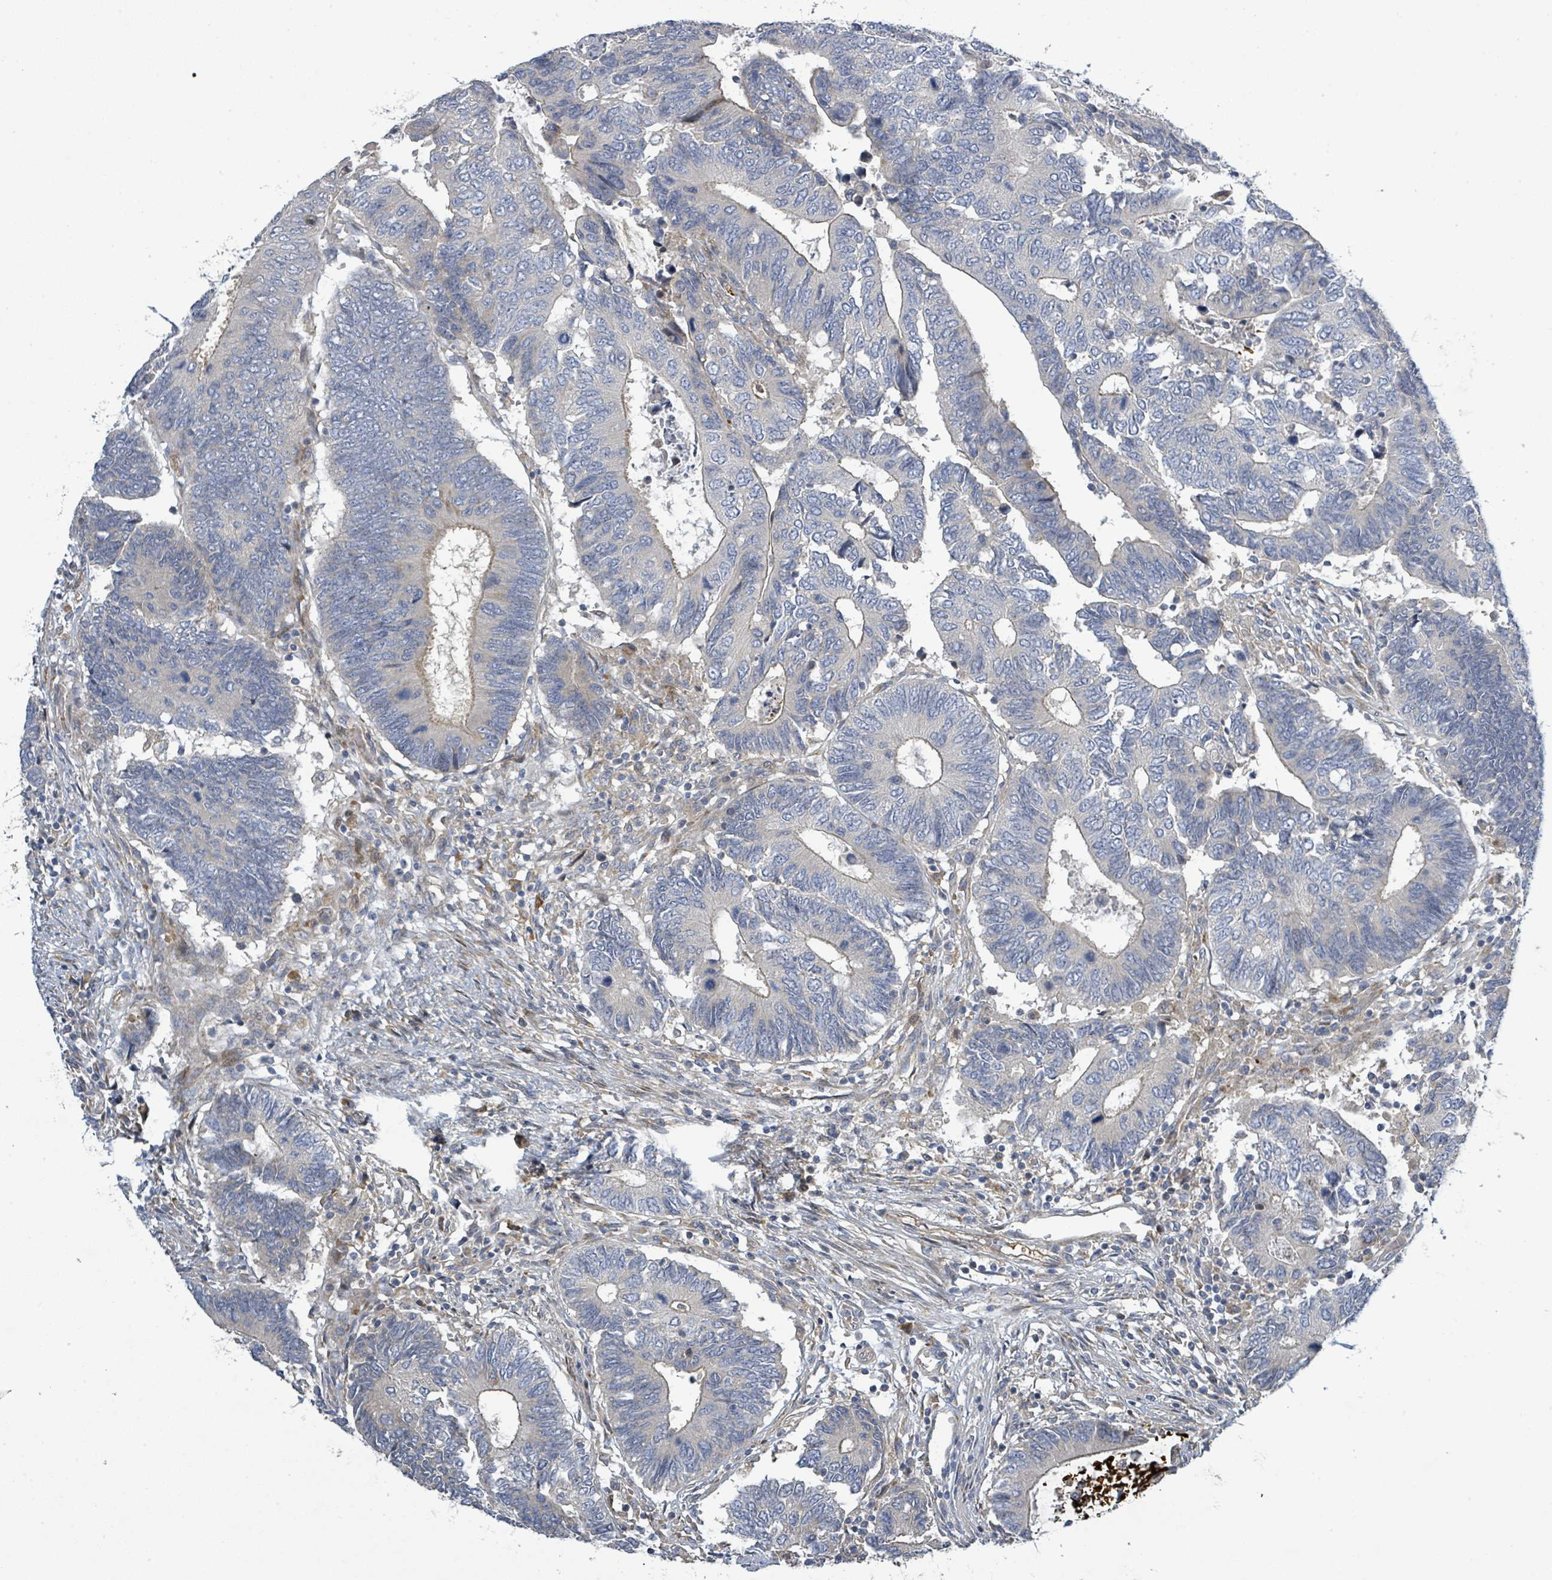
{"staining": {"intensity": "negative", "quantity": "none", "location": "none"}, "tissue": "colorectal cancer", "cell_type": "Tumor cells", "image_type": "cancer", "snomed": [{"axis": "morphology", "description": "Adenocarcinoma, NOS"}, {"axis": "topography", "description": "Colon"}], "caption": "The micrograph shows no significant expression in tumor cells of adenocarcinoma (colorectal).", "gene": "CFAP210", "patient": {"sex": "male", "age": 87}}